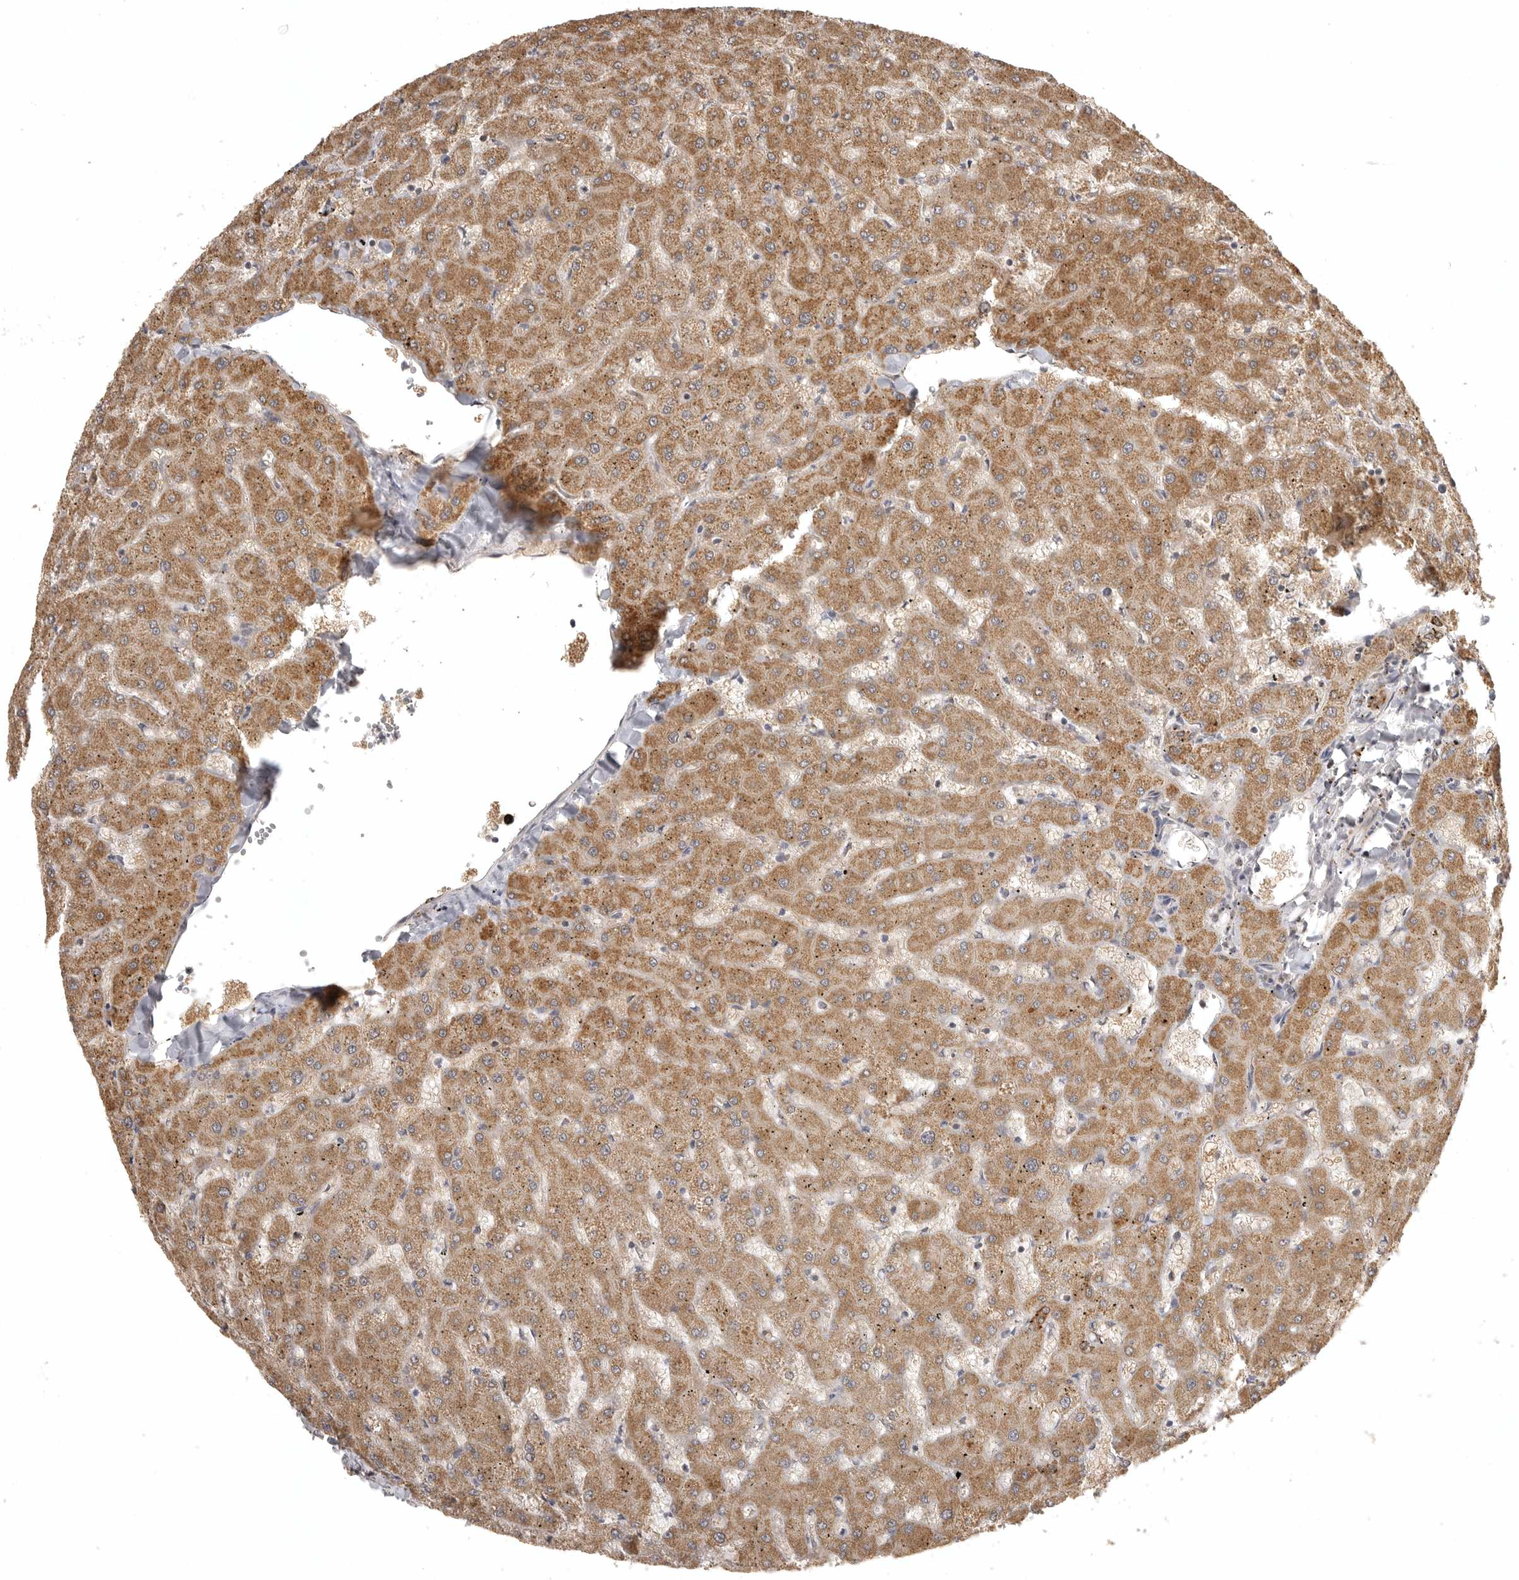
{"staining": {"intensity": "moderate", "quantity": ">75%", "location": "cytoplasmic/membranous,nuclear"}, "tissue": "liver", "cell_type": "Cholangiocytes", "image_type": "normal", "snomed": [{"axis": "morphology", "description": "Normal tissue, NOS"}, {"axis": "topography", "description": "Liver"}], "caption": "The photomicrograph reveals immunohistochemical staining of normal liver. There is moderate cytoplasmic/membranous,nuclear positivity is seen in about >75% of cholangiocytes.", "gene": "POLE2", "patient": {"sex": "female", "age": 63}}